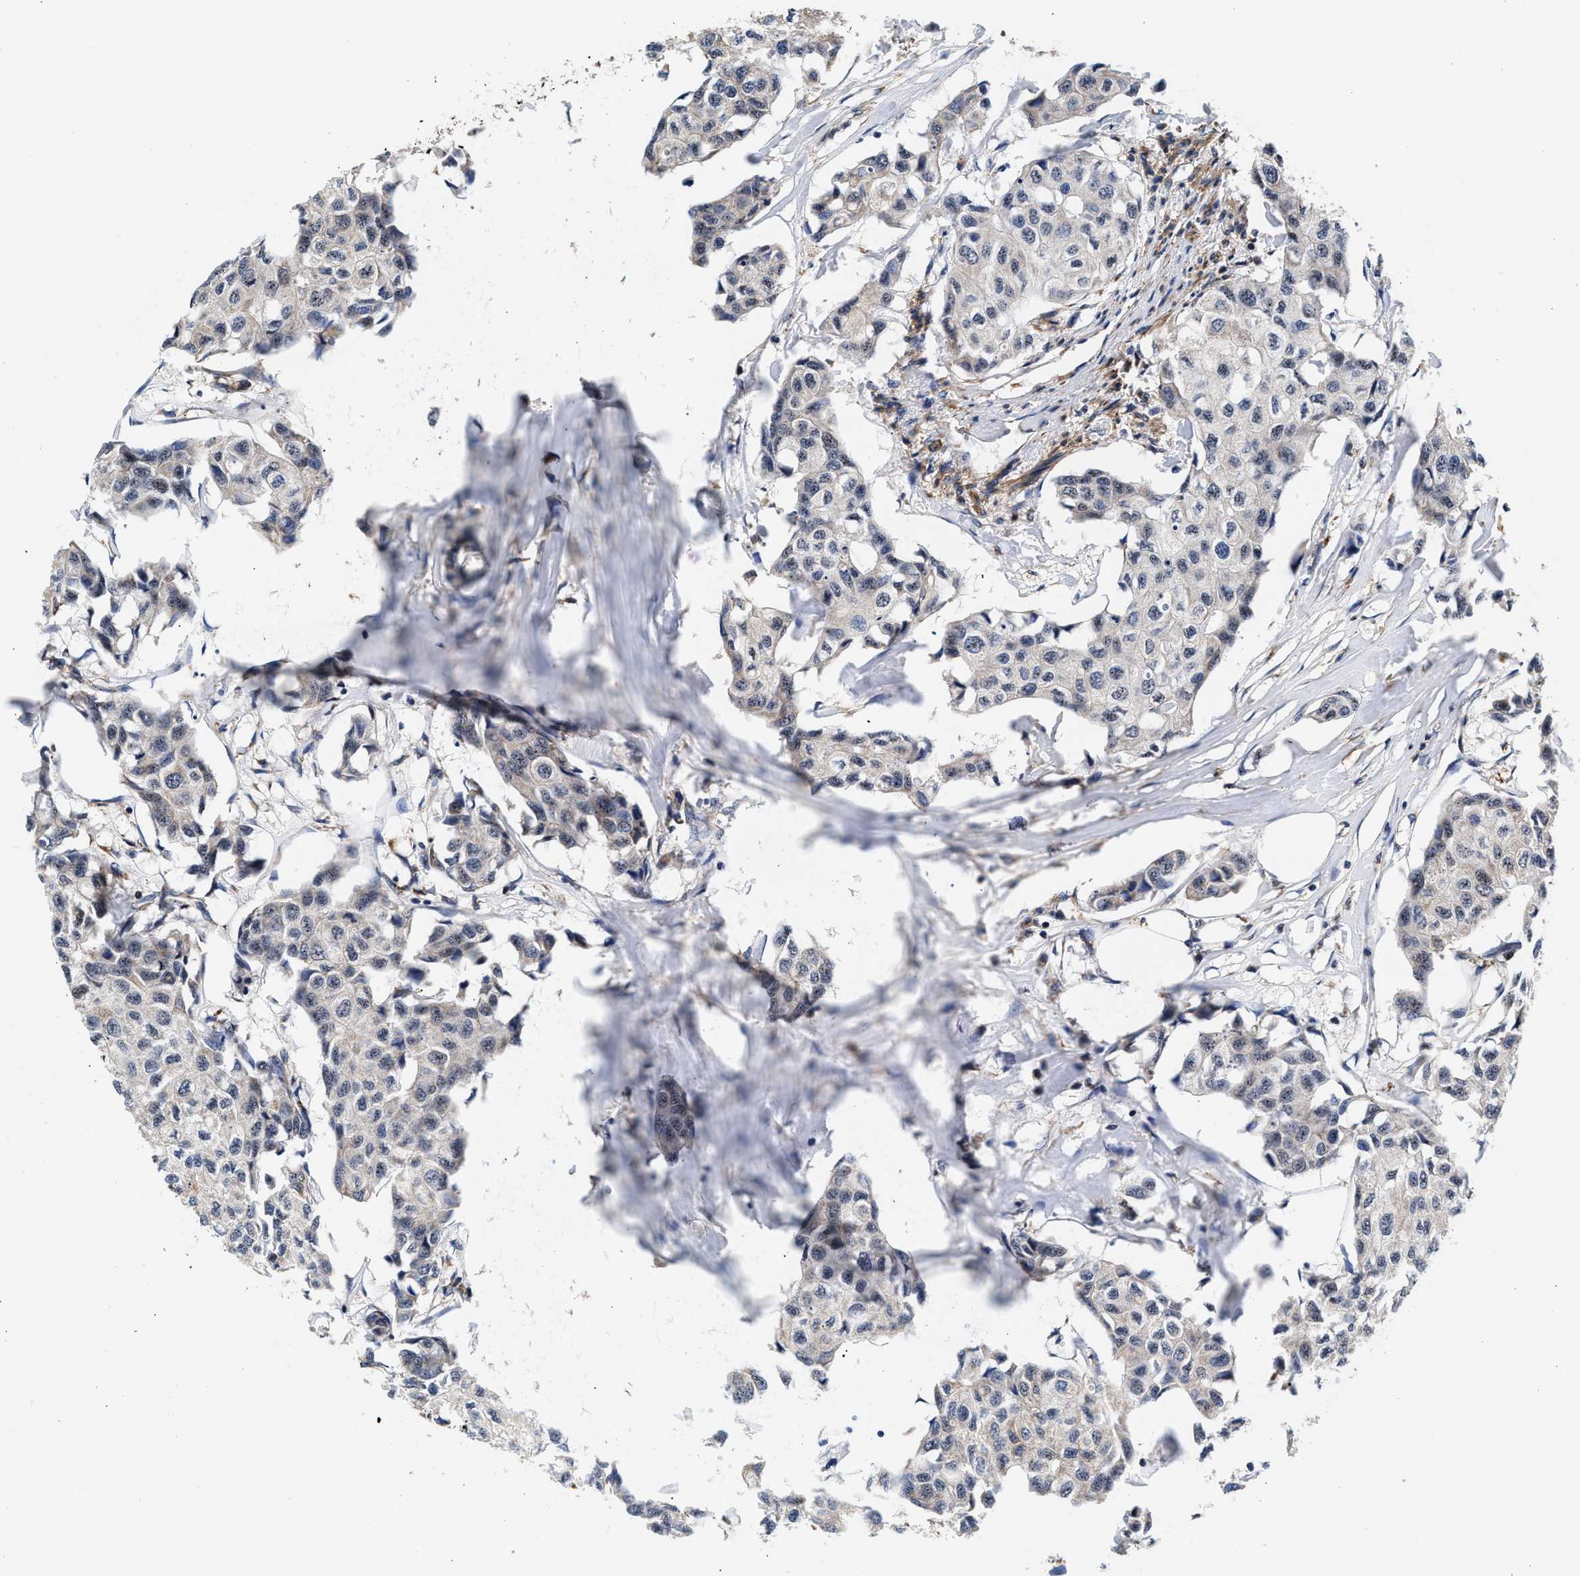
{"staining": {"intensity": "weak", "quantity": "<25%", "location": "cytoplasmic/membranous,nuclear"}, "tissue": "breast cancer", "cell_type": "Tumor cells", "image_type": "cancer", "snomed": [{"axis": "morphology", "description": "Duct carcinoma"}, {"axis": "topography", "description": "Breast"}], "caption": "This is an immunohistochemistry (IHC) histopathology image of human breast cancer (infiltrating ductal carcinoma). There is no expression in tumor cells.", "gene": "SGK1", "patient": {"sex": "female", "age": 80}}